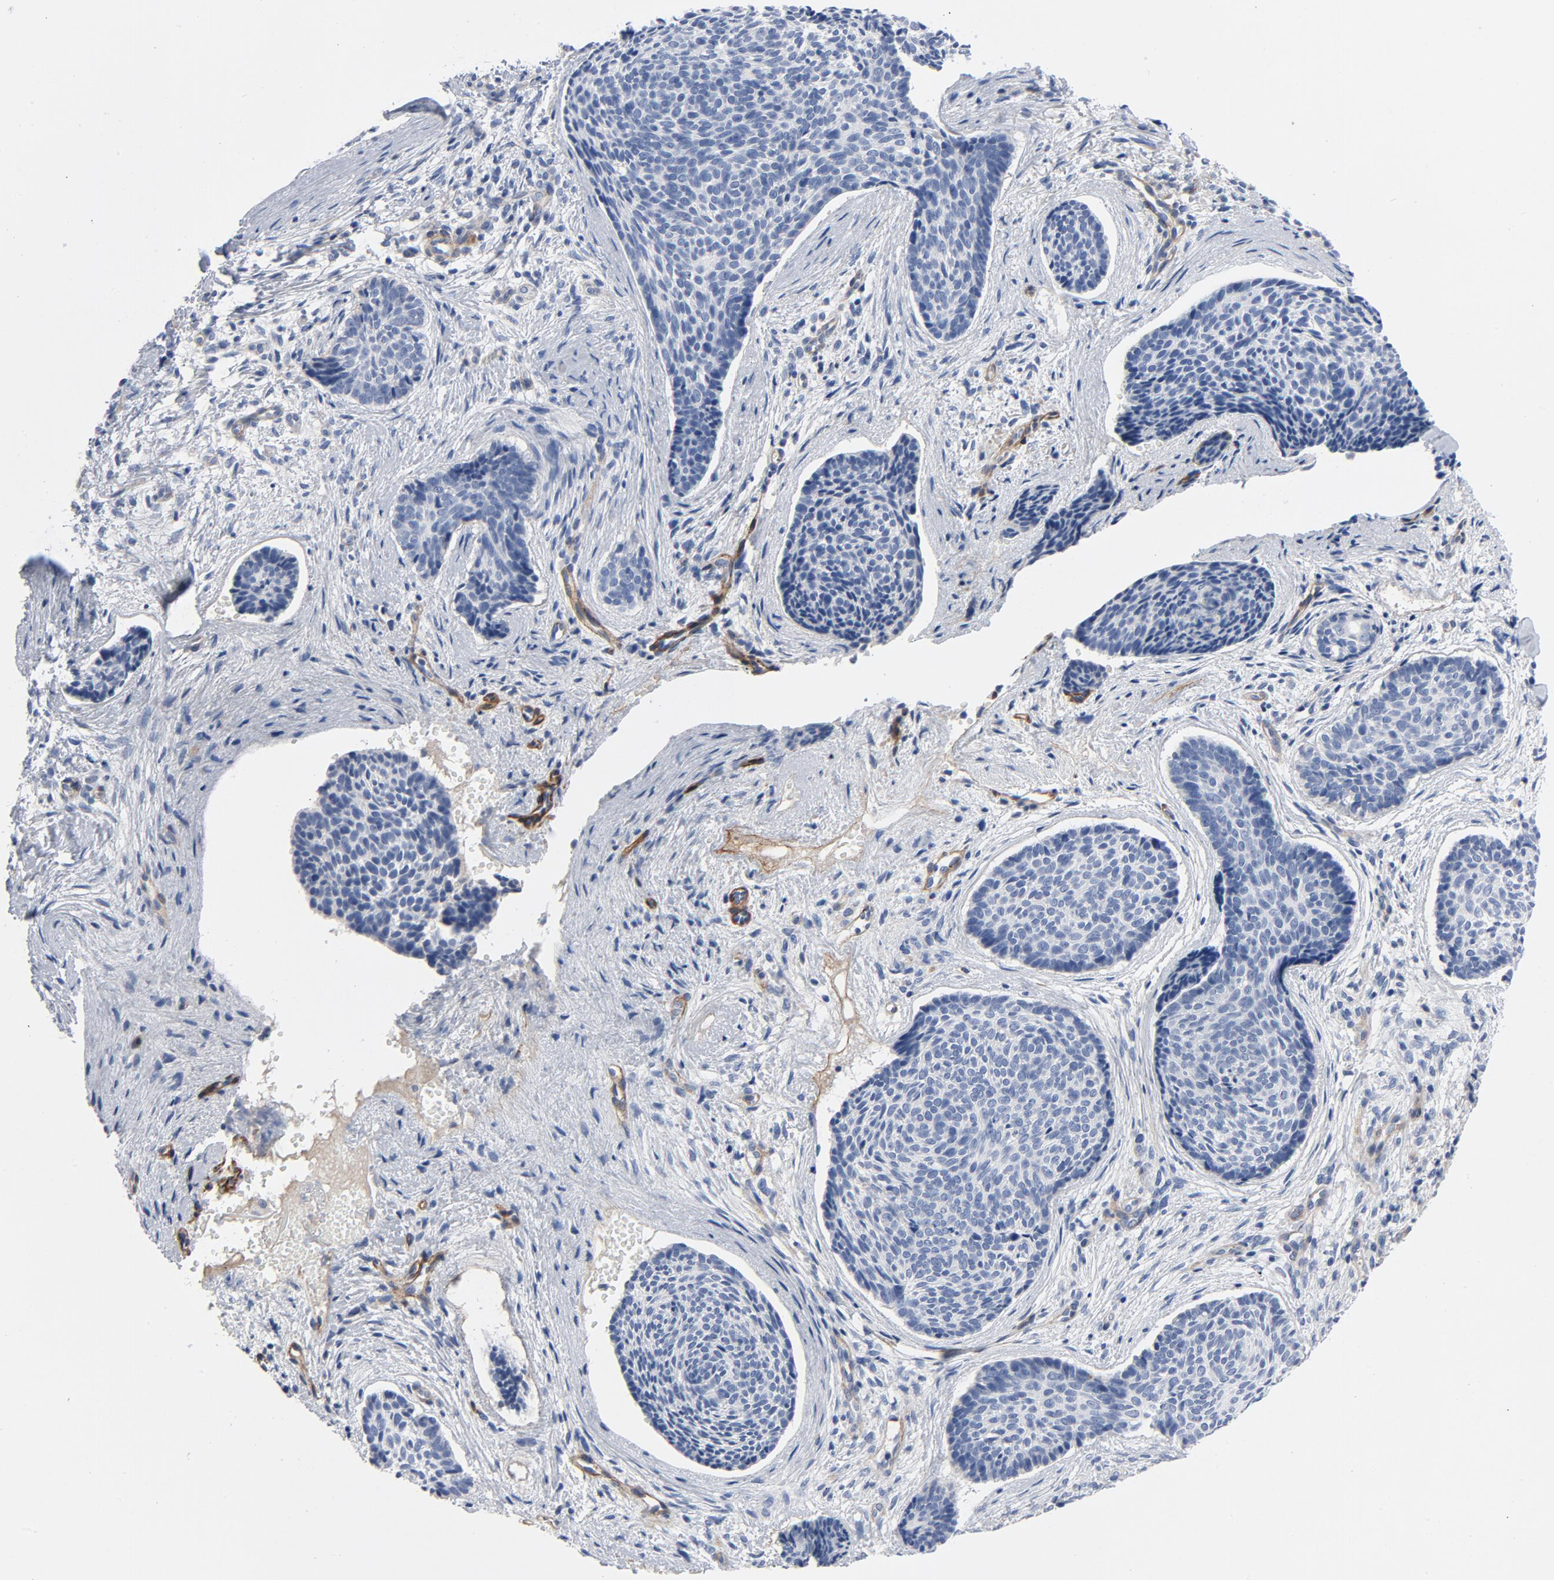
{"staining": {"intensity": "negative", "quantity": "none", "location": "none"}, "tissue": "skin cancer", "cell_type": "Tumor cells", "image_type": "cancer", "snomed": [{"axis": "morphology", "description": "Normal tissue, NOS"}, {"axis": "morphology", "description": "Basal cell carcinoma"}, {"axis": "topography", "description": "Skin"}], "caption": "DAB (3,3'-diaminobenzidine) immunohistochemical staining of human skin basal cell carcinoma exhibits no significant positivity in tumor cells. Nuclei are stained in blue.", "gene": "LAMC1", "patient": {"sex": "female", "age": 57}}